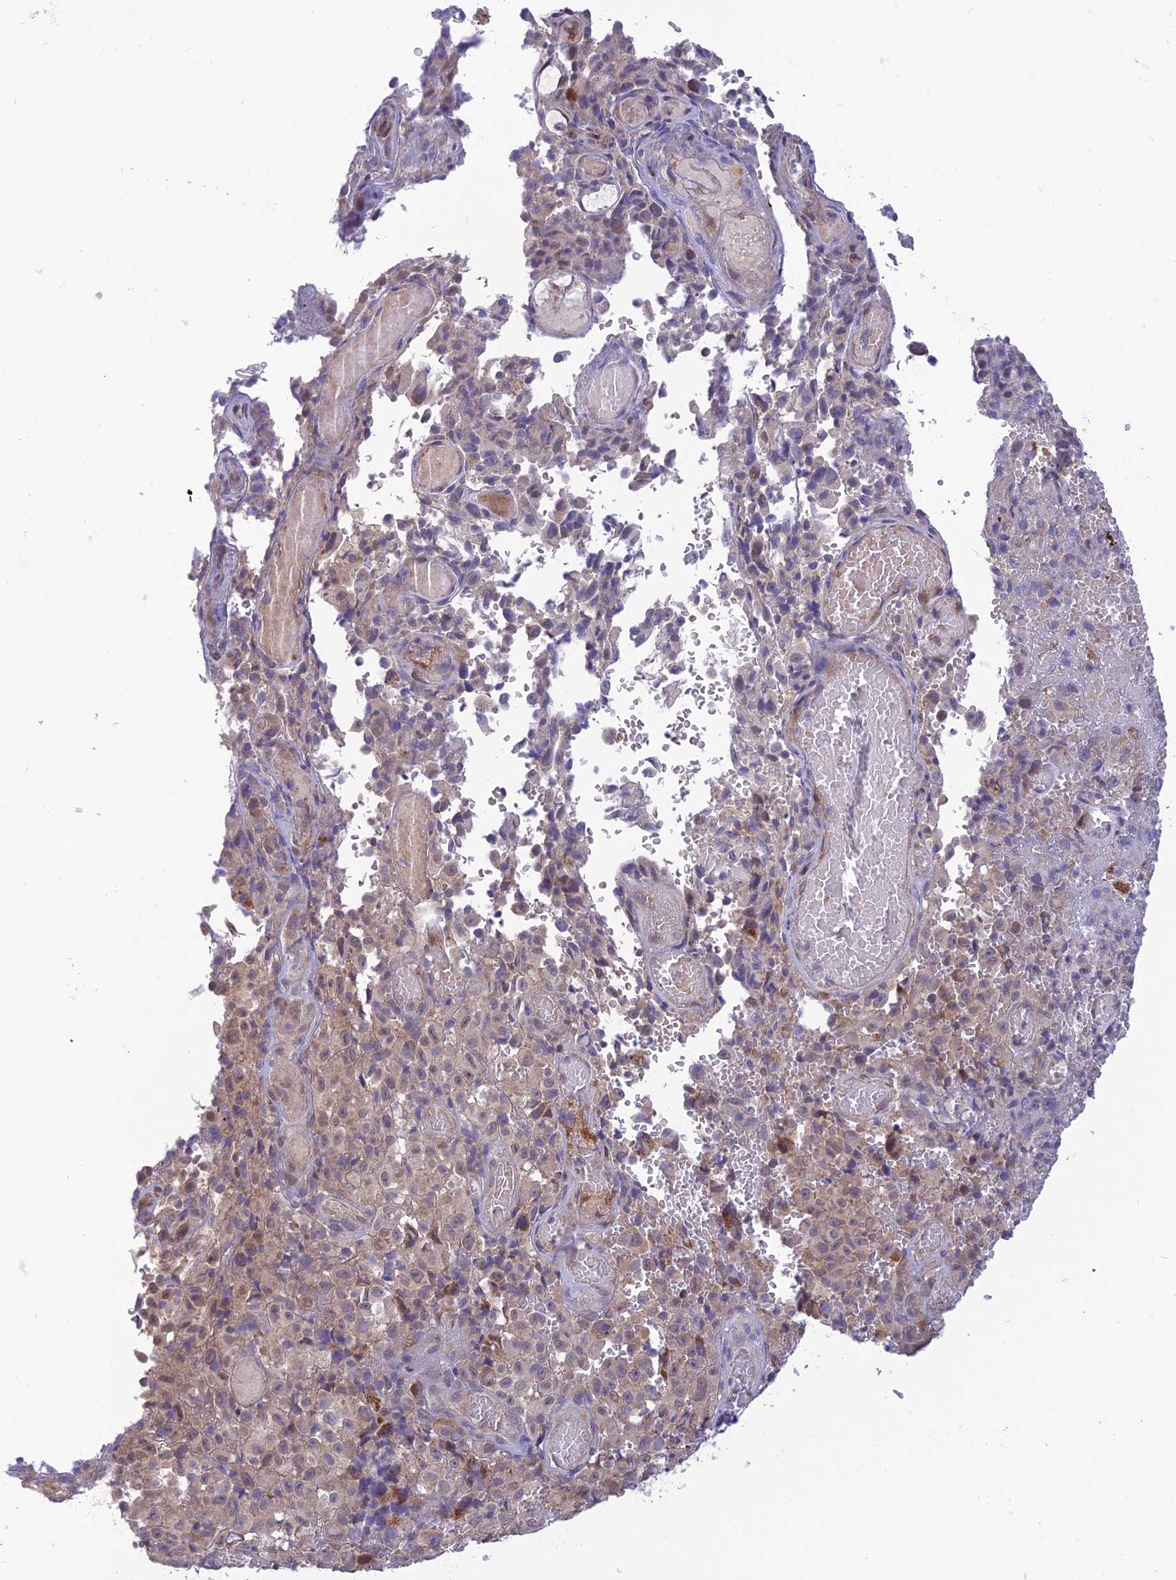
{"staining": {"intensity": "weak", "quantity": "25%-75%", "location": "cytoplasmic/membranous"}, "tissue": "melanoma", "cell_type": "Tumor cells", "image_type": "cancer", "snomed": [{"axis": "morphology", "description": "Malignant melanoma, NOS"}, {"axis": "topography", "description": "Skin"}], "caption": "A histopathology image showing weak cytoplasmic/membranous positivity in approximately 25%-75% of tumor cells in malignant melanoma, as visualized by brown immunohistochemical staining.", "gene": "UROS", "patient": {"sex": "female", "age": 82}}